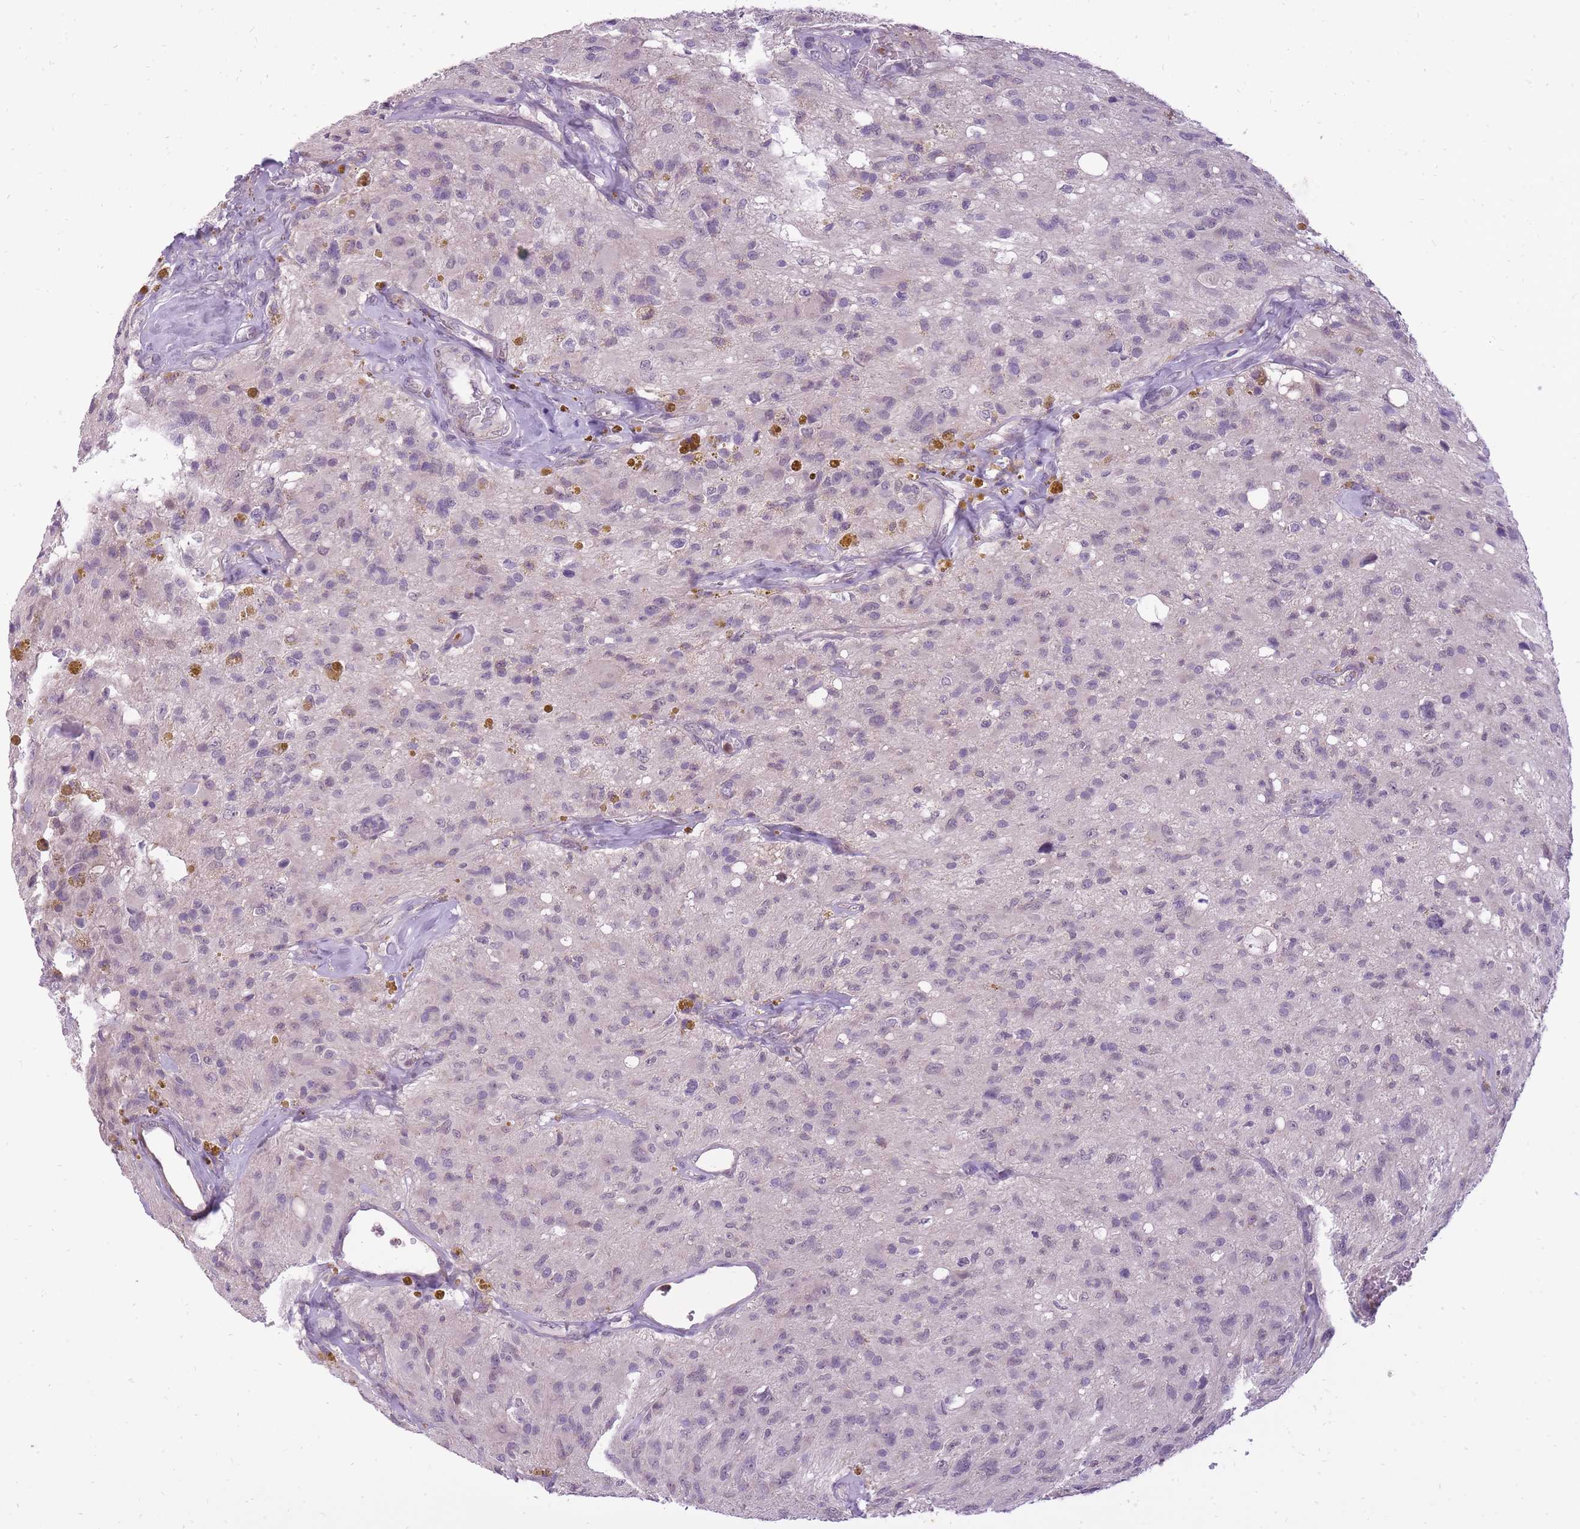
{"staining": {"intensity": "weak", "quantity": "<25%", "location": "nuclear"}, "tissue": "glioma", "cell_type": "Tumor cells", "image_type": "cancer", "snomed": [{"axis": "morphology", "description": "Glioma, malignant, High grade"}, {"axis": "topography", "description": "Brain"}], "caption": "The photomicrograph demonstrates no staining of tumor cells in glioma.", "gene": "TIGD1", "patient": {"sex": "male", "age": 69}}